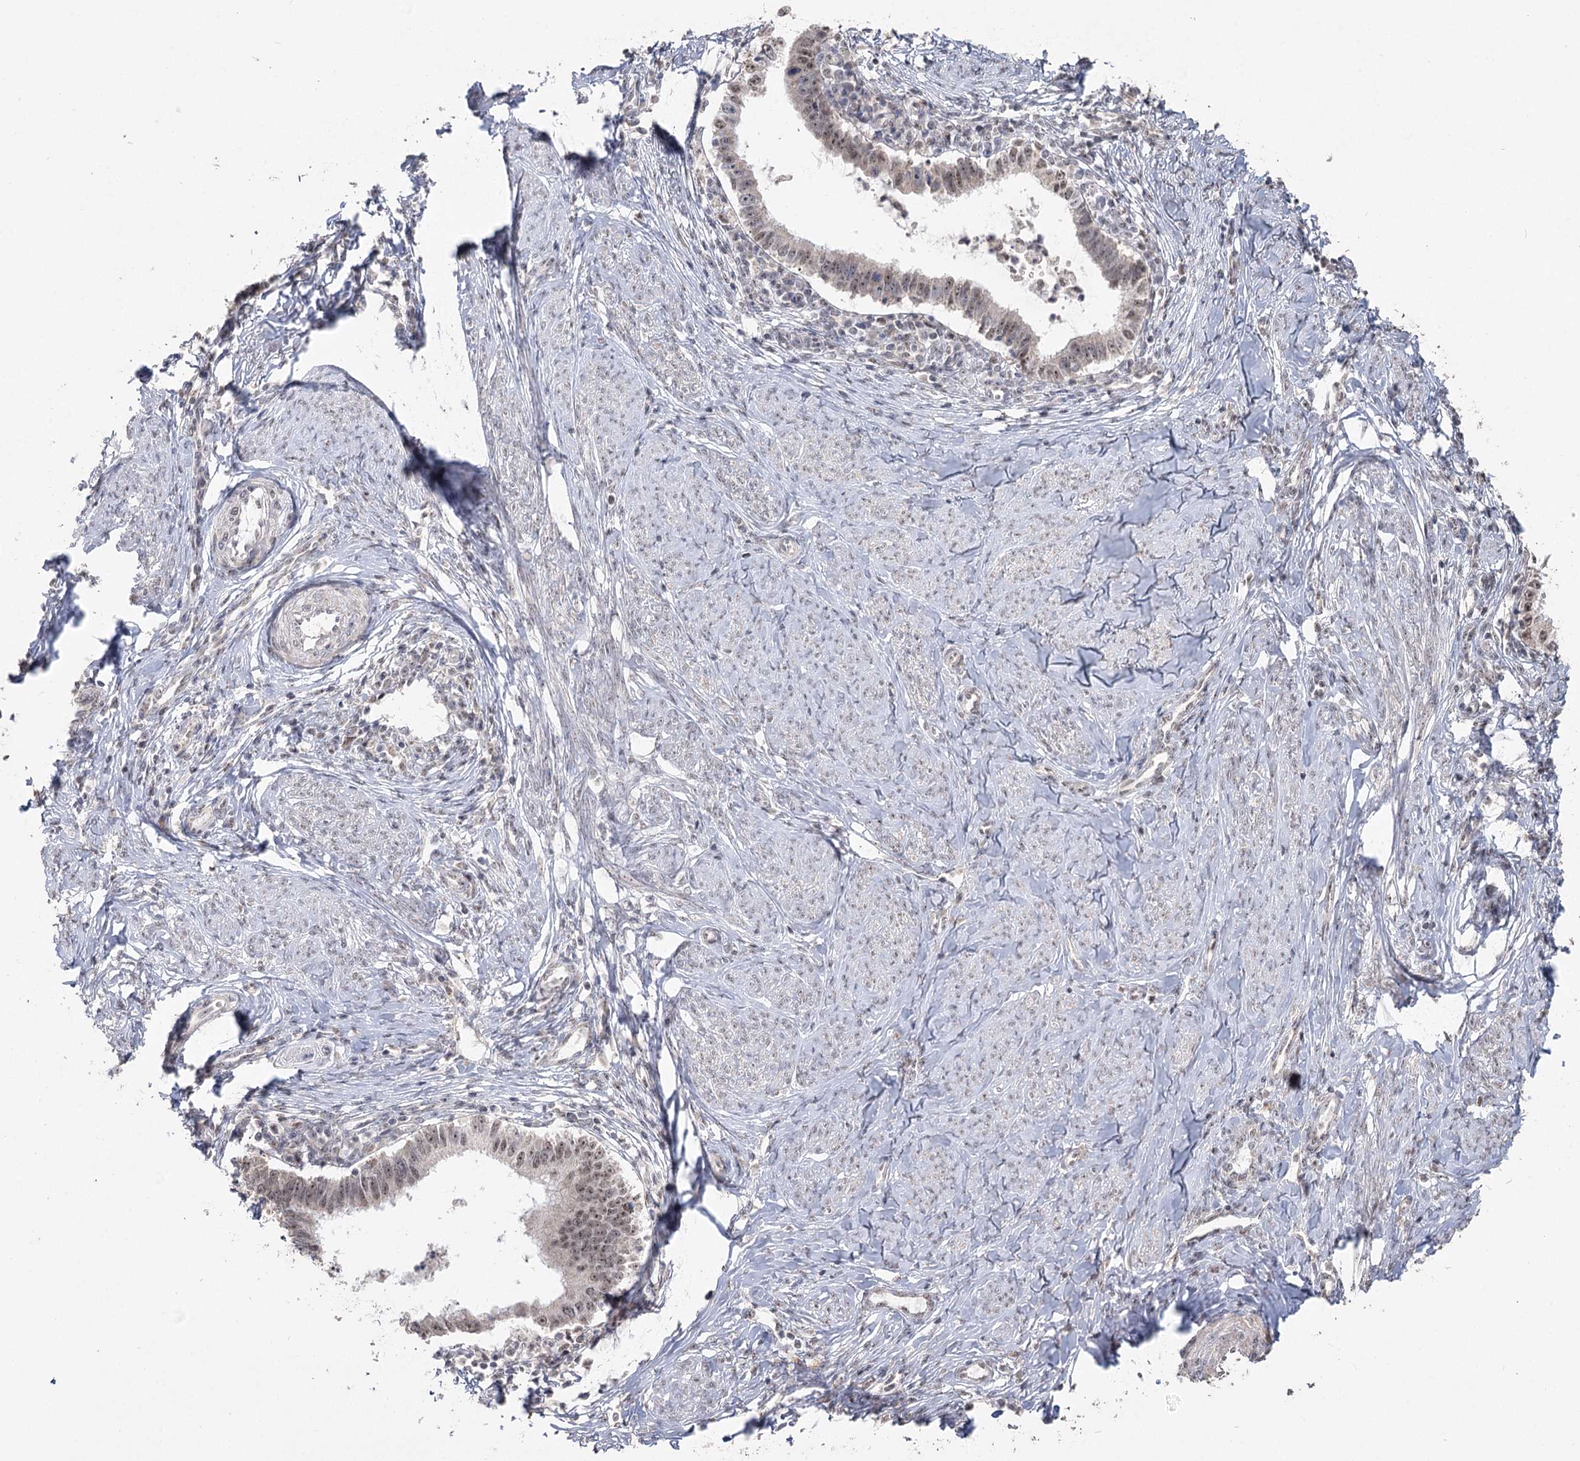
{"staining": {"intensity": "weak", "quantity": "25%-75%", "location": "nuclear"}, "tissue": "cervical cancer", "cell_type": "Tumor cells", "image_type": "cancer", "snomed": [{"axis": "morphology", "description": "Adenocarcinoma, NOS"}, {"axis": "topography", "description": "Cervix"}], "caption": "Weak nuclear expression for a protein is present in approximately 25%-75% of tumor cells of cervical adenocarcinoma using immunohistochemistry.", "gene": "RUFY4", "patient": {"sex": "female", "age": 36}}